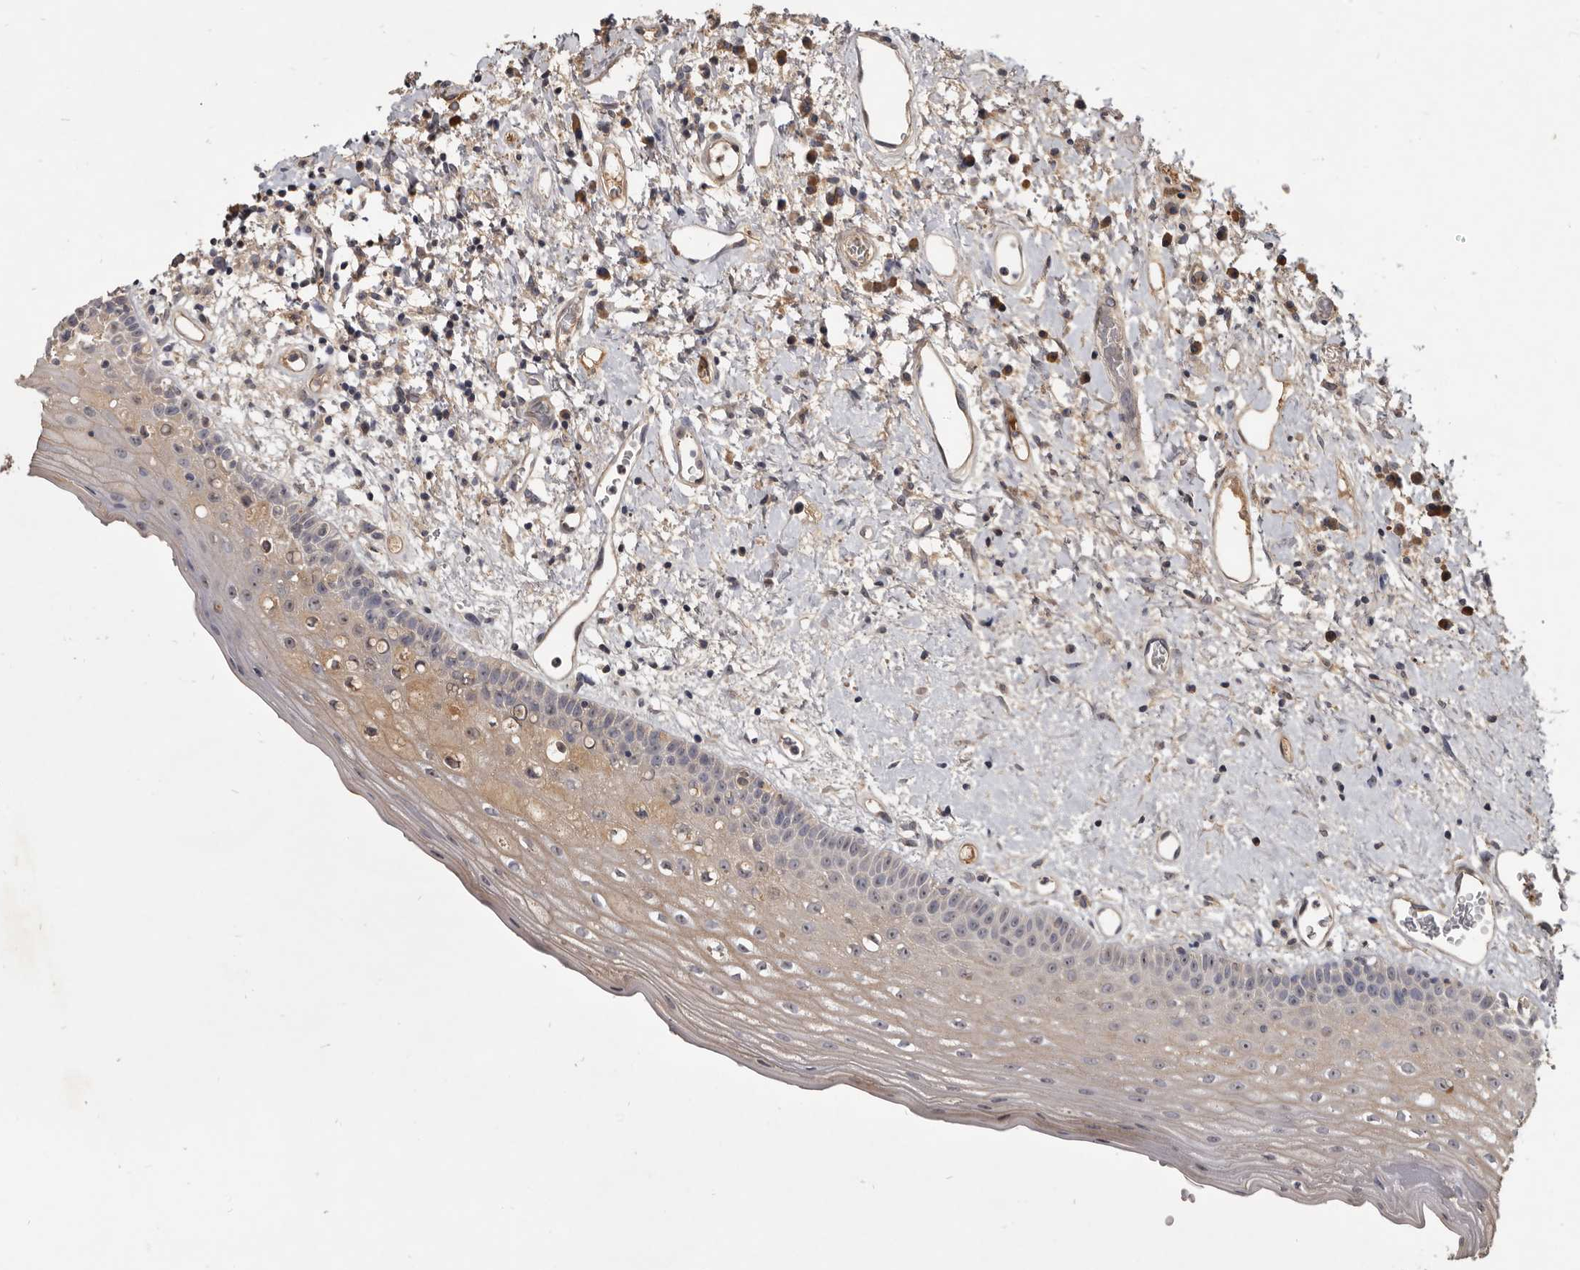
{"staining": {"intensity": "weak", "quantity": "25%-75%", "location": "cytoplasmic/membranous"}, "tissue": "oral mucosa", "cell_type": "Squamous epithelial cells", "image_type": "normal", "snomed": [{"axis": "morphology", "description": "Normal tissue, NOS"}, {"axis": "topography", "description": "Oral tissue"}], "caption": "Normal oral mucosa shows weak cytoplasmic/membranous expression in approximately 25%-75% of squamous epithelial cells, visualized by immunohistochemistry.", "gene": "TTC39A", "patient": {"sex": "female", "age": 76}}